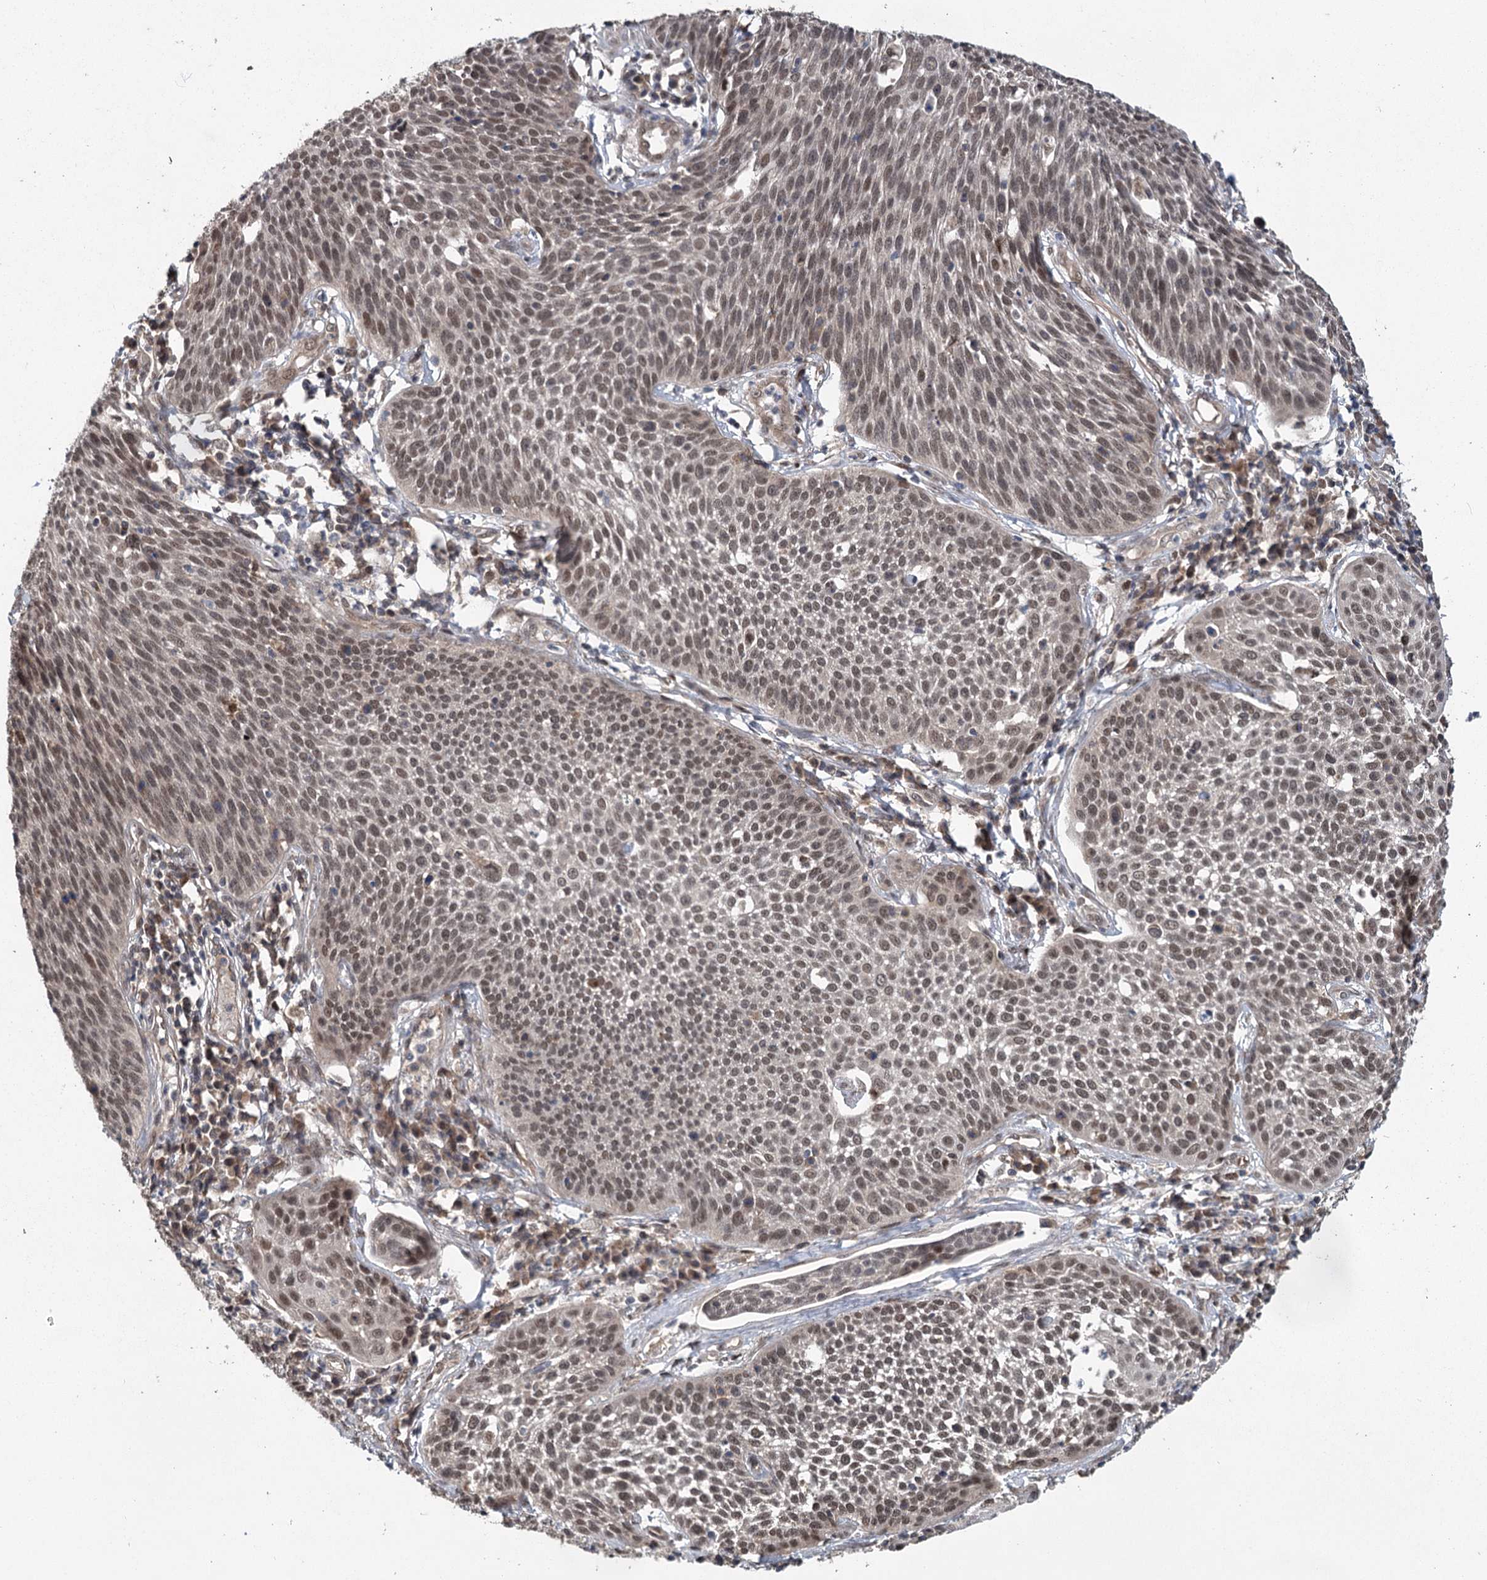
{"staining": {"intensity": "weak", "quantity": ">75%", "location": "nuclear"}, "tissue": "cervical cancer", "cell_type": "Tumor cells", "image_type": "cancer", "snomed": [{"axis": "morphology", "description": "Squamous cell carcinoma, NOS"}, {"axis": "topography", "description": "Cervix"}], "caption": "An image showing weak nuclear expression in approximately >75% of tumor cells in cervical cancer, as visualized by brown immunohistochemical staining.", "gene": "MYG1", "patient": {"sex": "female", "age": 34}}